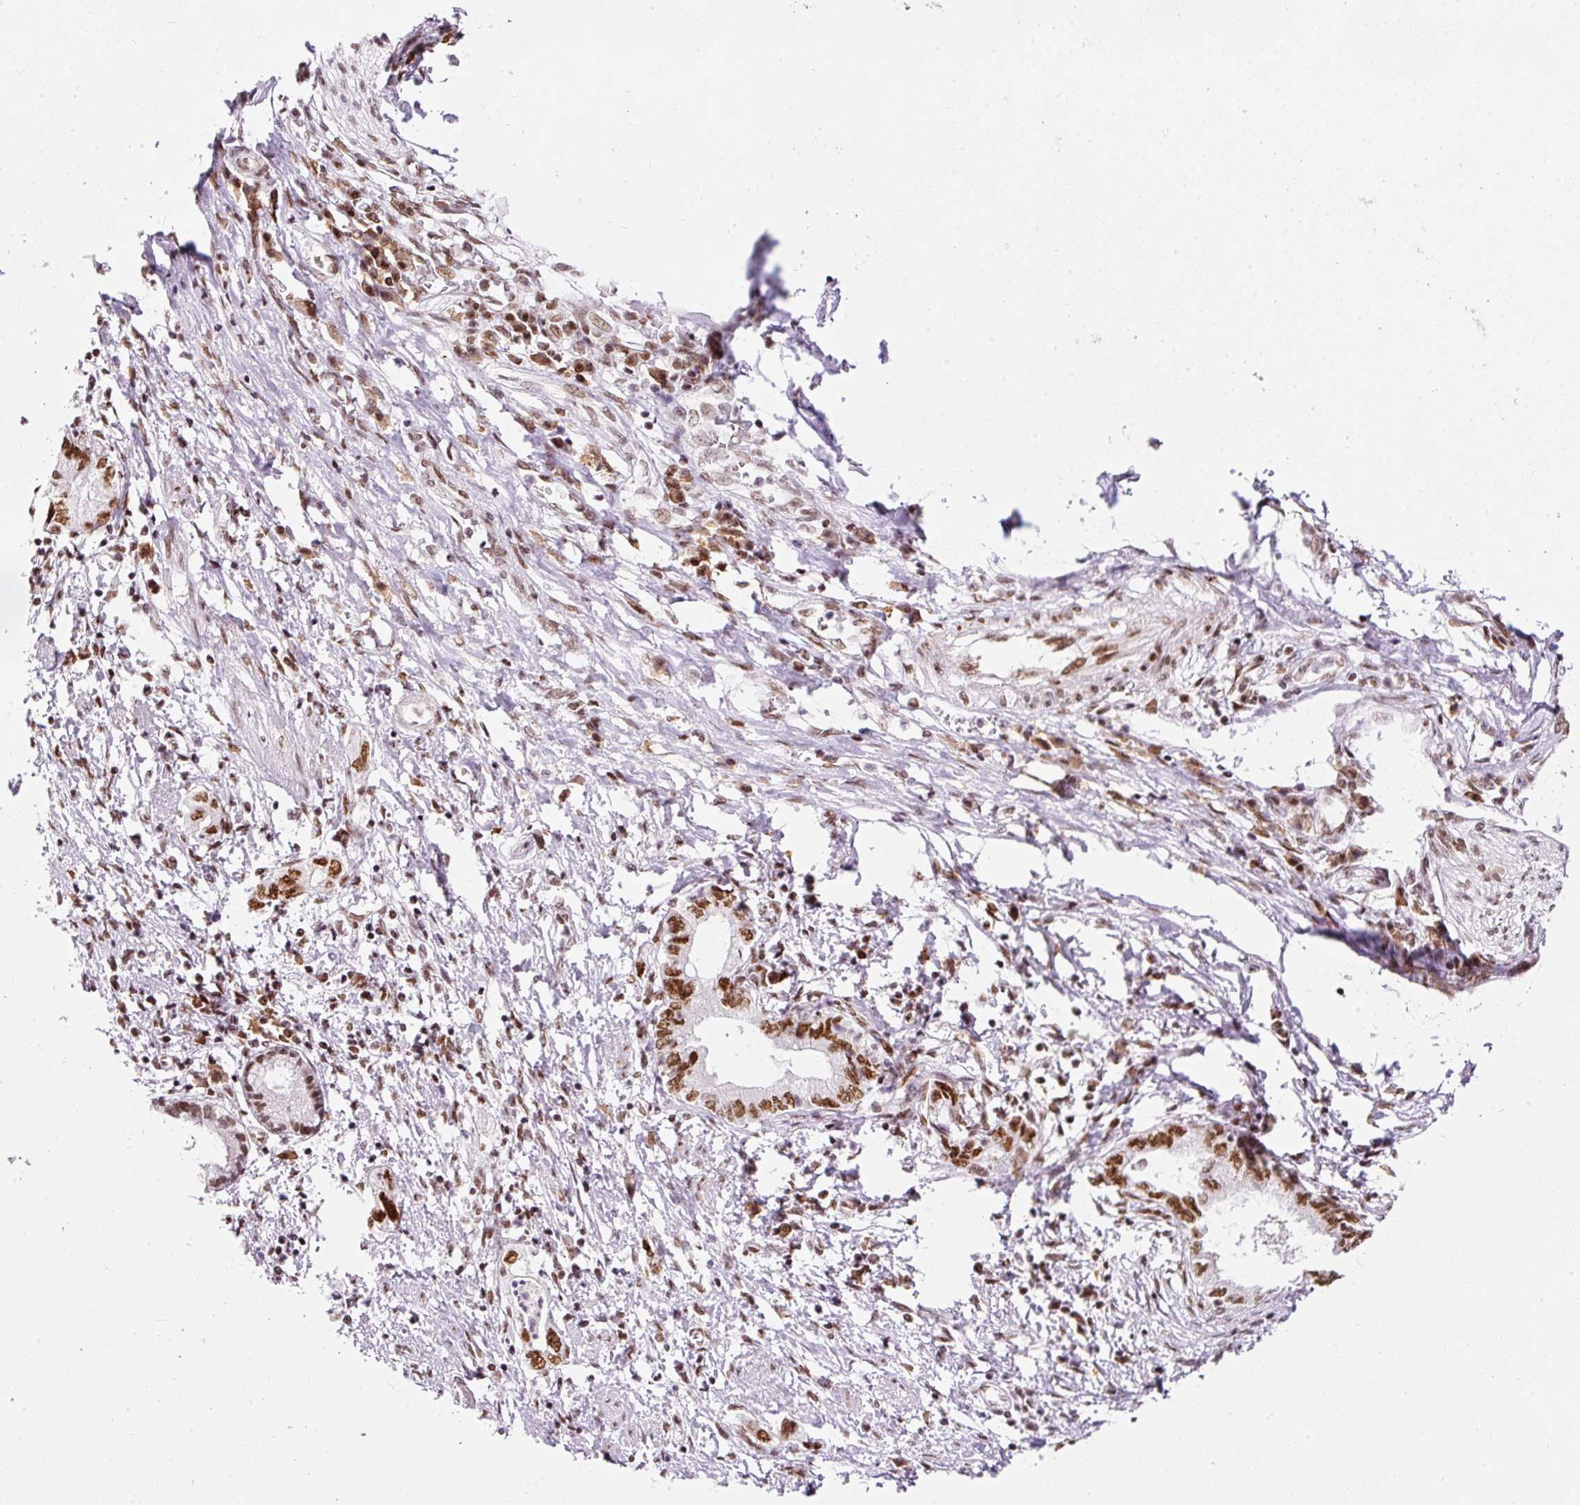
{"staining": {"intensity": "strong", "quantity": ">75%", "location": "nuclear"}, "tissue": "pancreatic cancer", "cell_type": "Tumor cells", "image_type": "cancer", "snomed": [{"axis": "morphology", "description": "Adenocarcinoma, NOS"}, {"axis": "topography", "description": "Pancreas"}], "caption": "The photomicrograph shows a brown stain indicating the presence of a protein in the nuclear of tumor cells in adenocarcinoma (pancreatic).", "gene": "HNRNPC", "patient": {"sex": "female", "age": 73}}